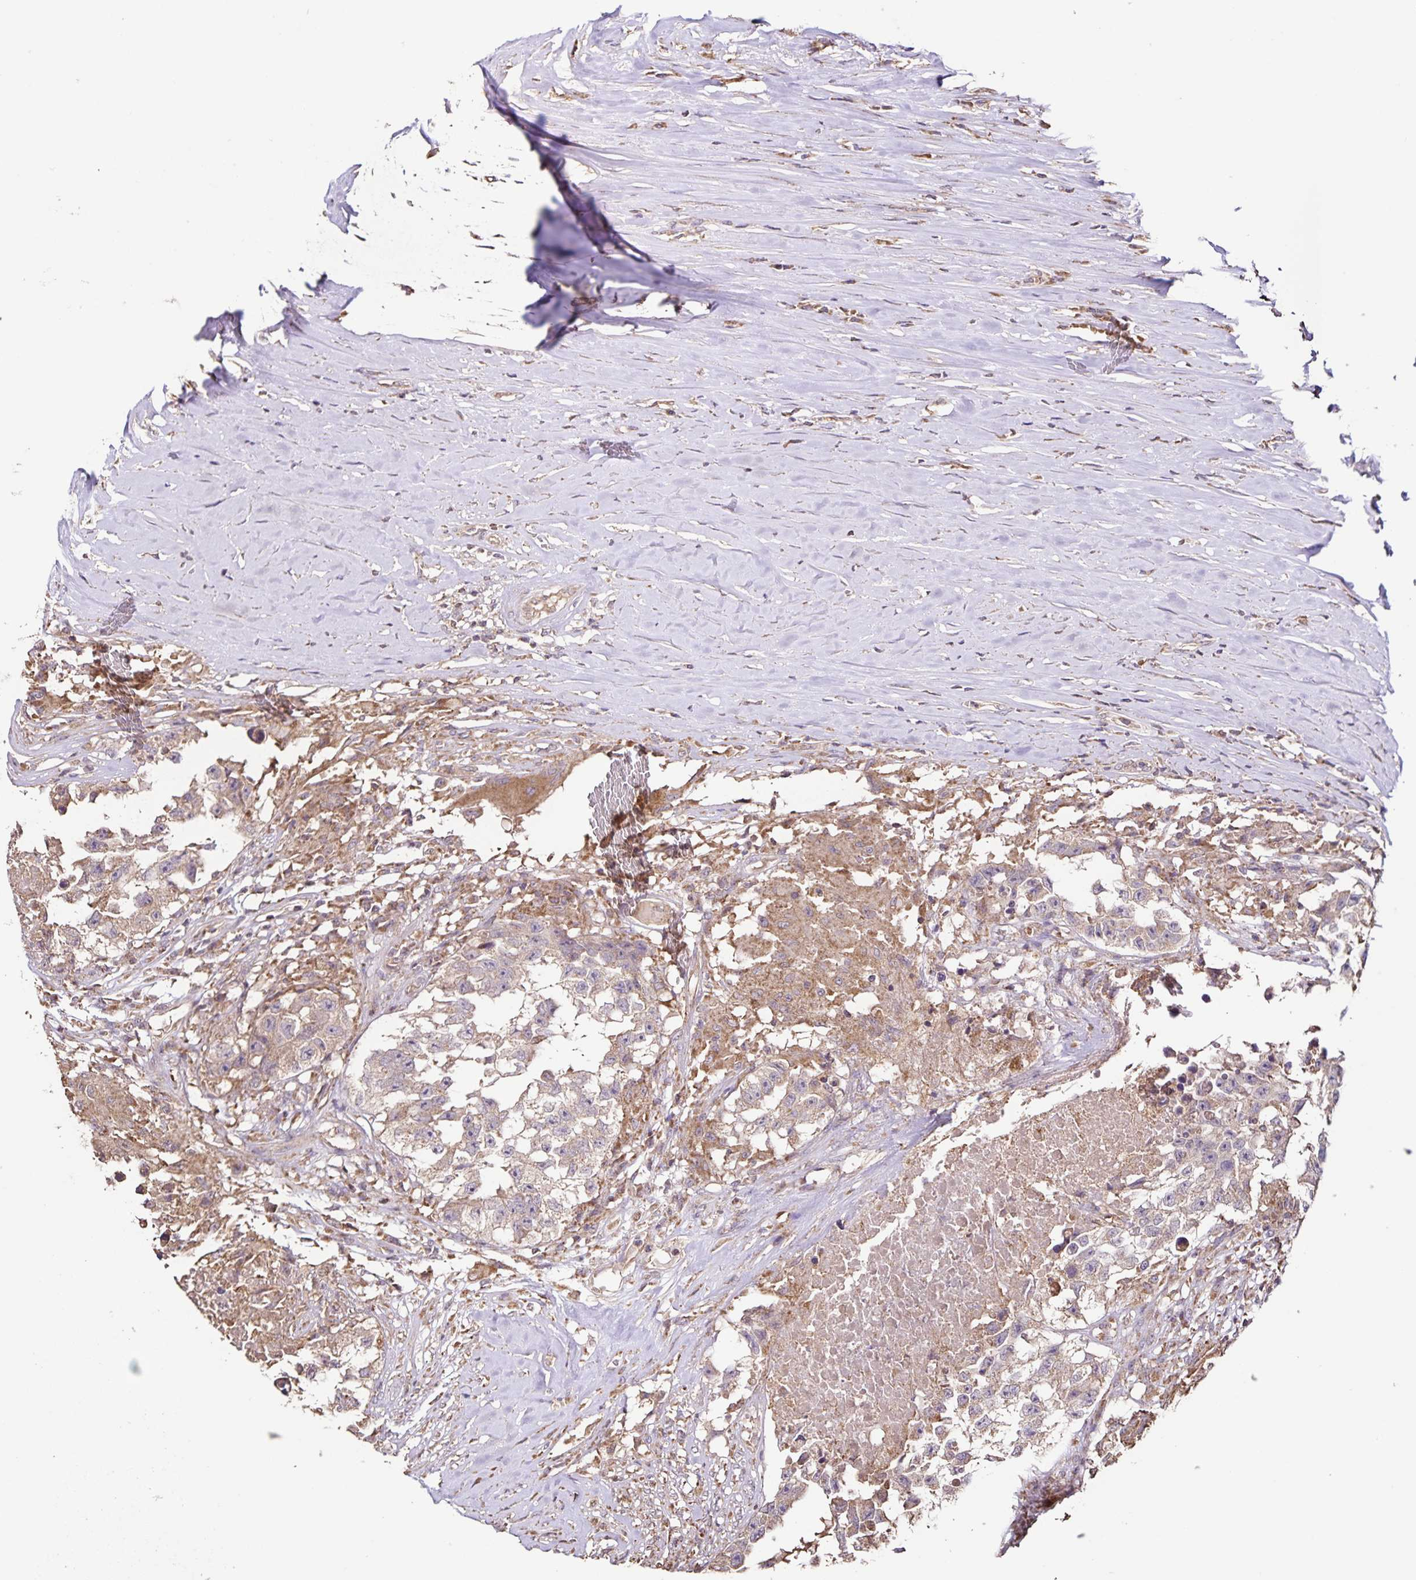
{"staining": {"intensity": "weak", "quantity": "25%-75%", "location": "cytoplasmic/membranous"}, "tissue": "testis cancer", "cell_type": "Tumor cells", "image_type": "cancer", "snomed": [{"axis": "morphology", "description": "Carcinoma, Embryonal, NOS"}, {"axis": "topography", "description": "Testis"}], "caption": "Testis cancer stained for a protein shows weak cytoplasmic/membranous positivity in tumor cells.", "gene": "MAN1A1", "patient": {"sex": "male", "age": 83}}